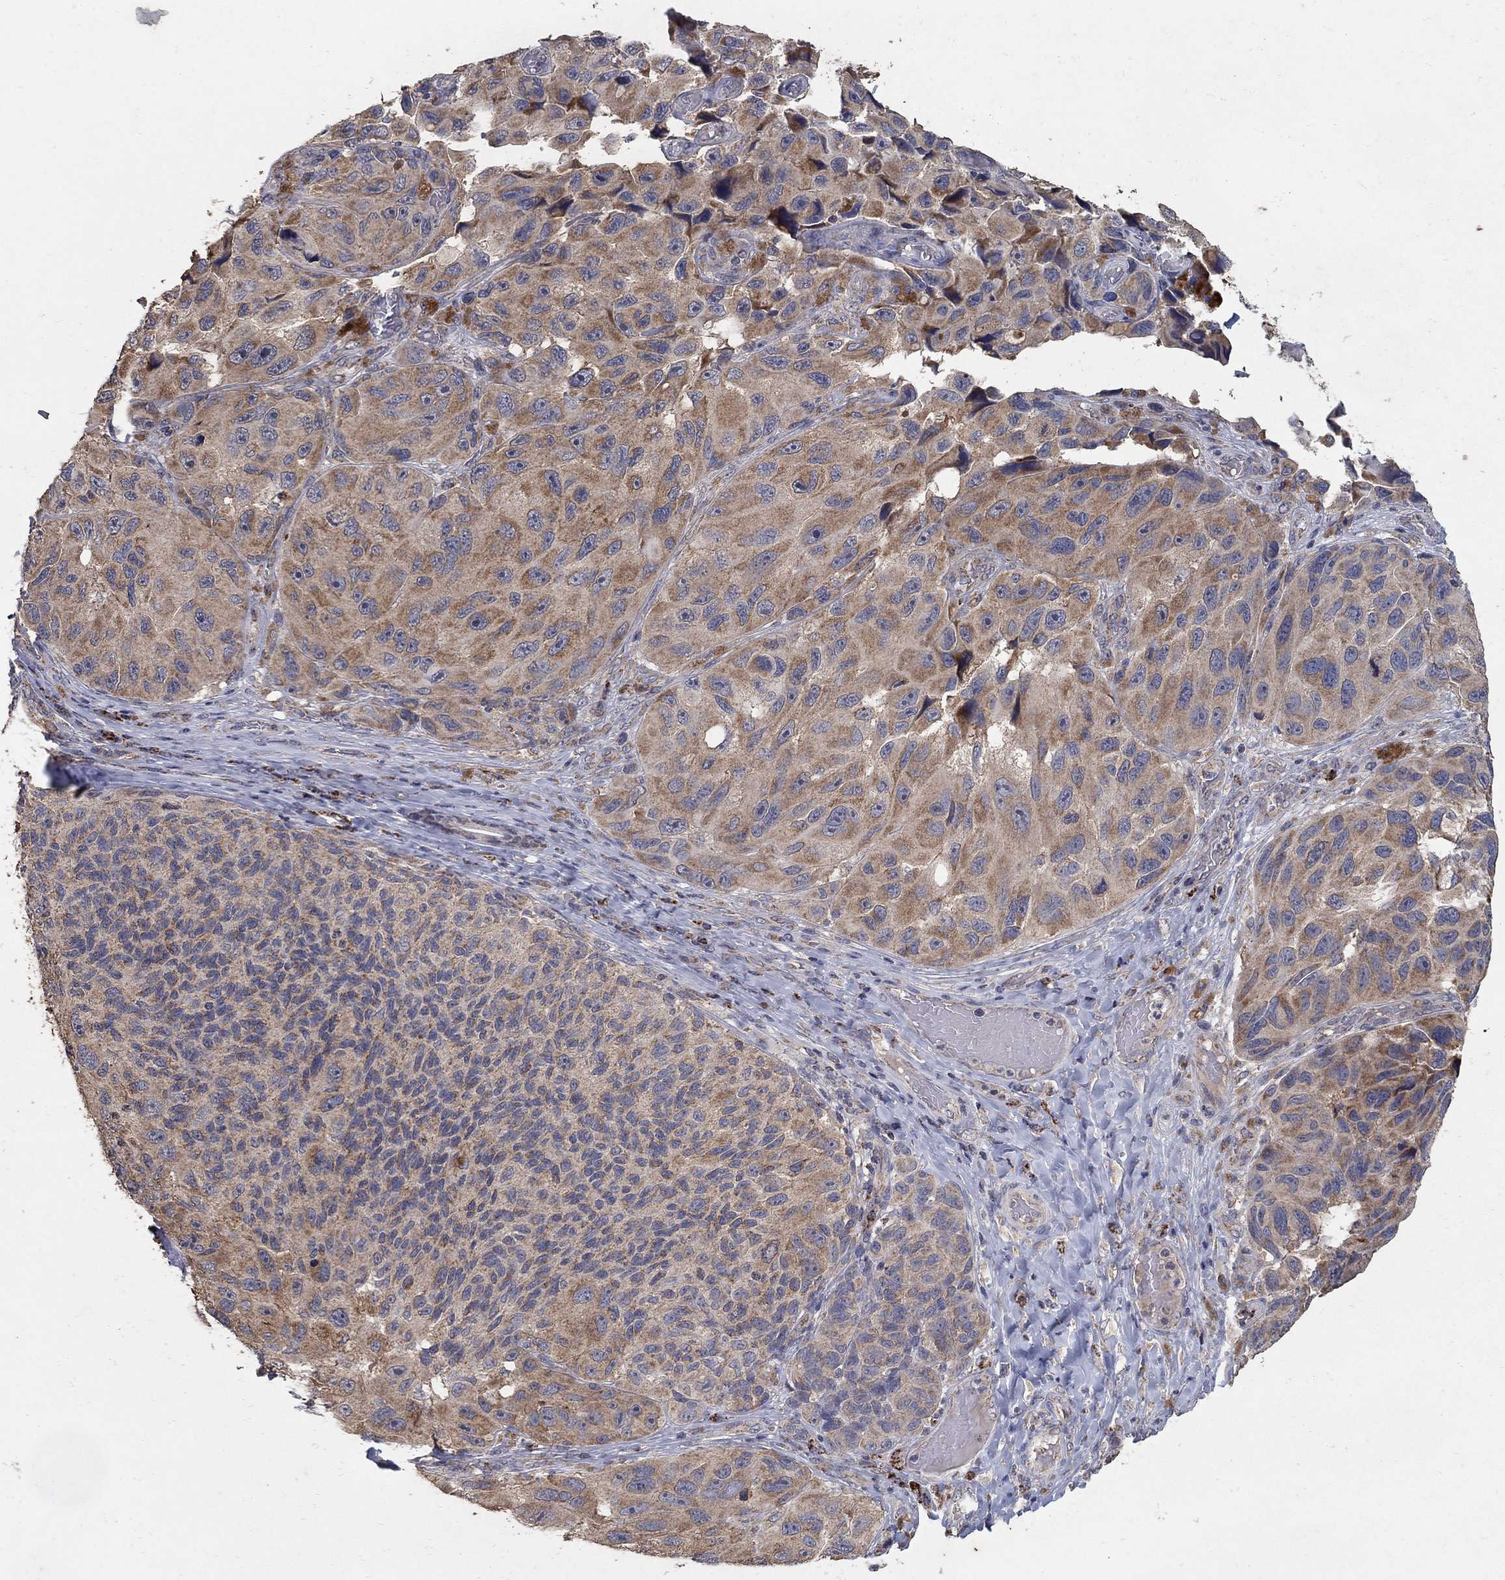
{"staining": {"intensity": "moderate", "quantity": "25%-75%", "location": "cytoplasmic/membranous"}, "tissue": "melanoma", "cell_type": "Tumor cells", "image_type": "cancer", "snomed": [{"axis": "morphology", "description": "Malignant melanoma, NOS"}, {"axis": "topography", "description": "Skin"}], "caption": "A high-resolution micrograph shows immunohistochemistry staining of malignant melanoma, which reveals moderate cytoplasmic/membranous expression in approximately 25%-75% of tumor cells. (Brightfield microscopy of DAB IHC at high magnification).", "gene": "GPSM1", "patient": {"sex": "female", "age": 73}}